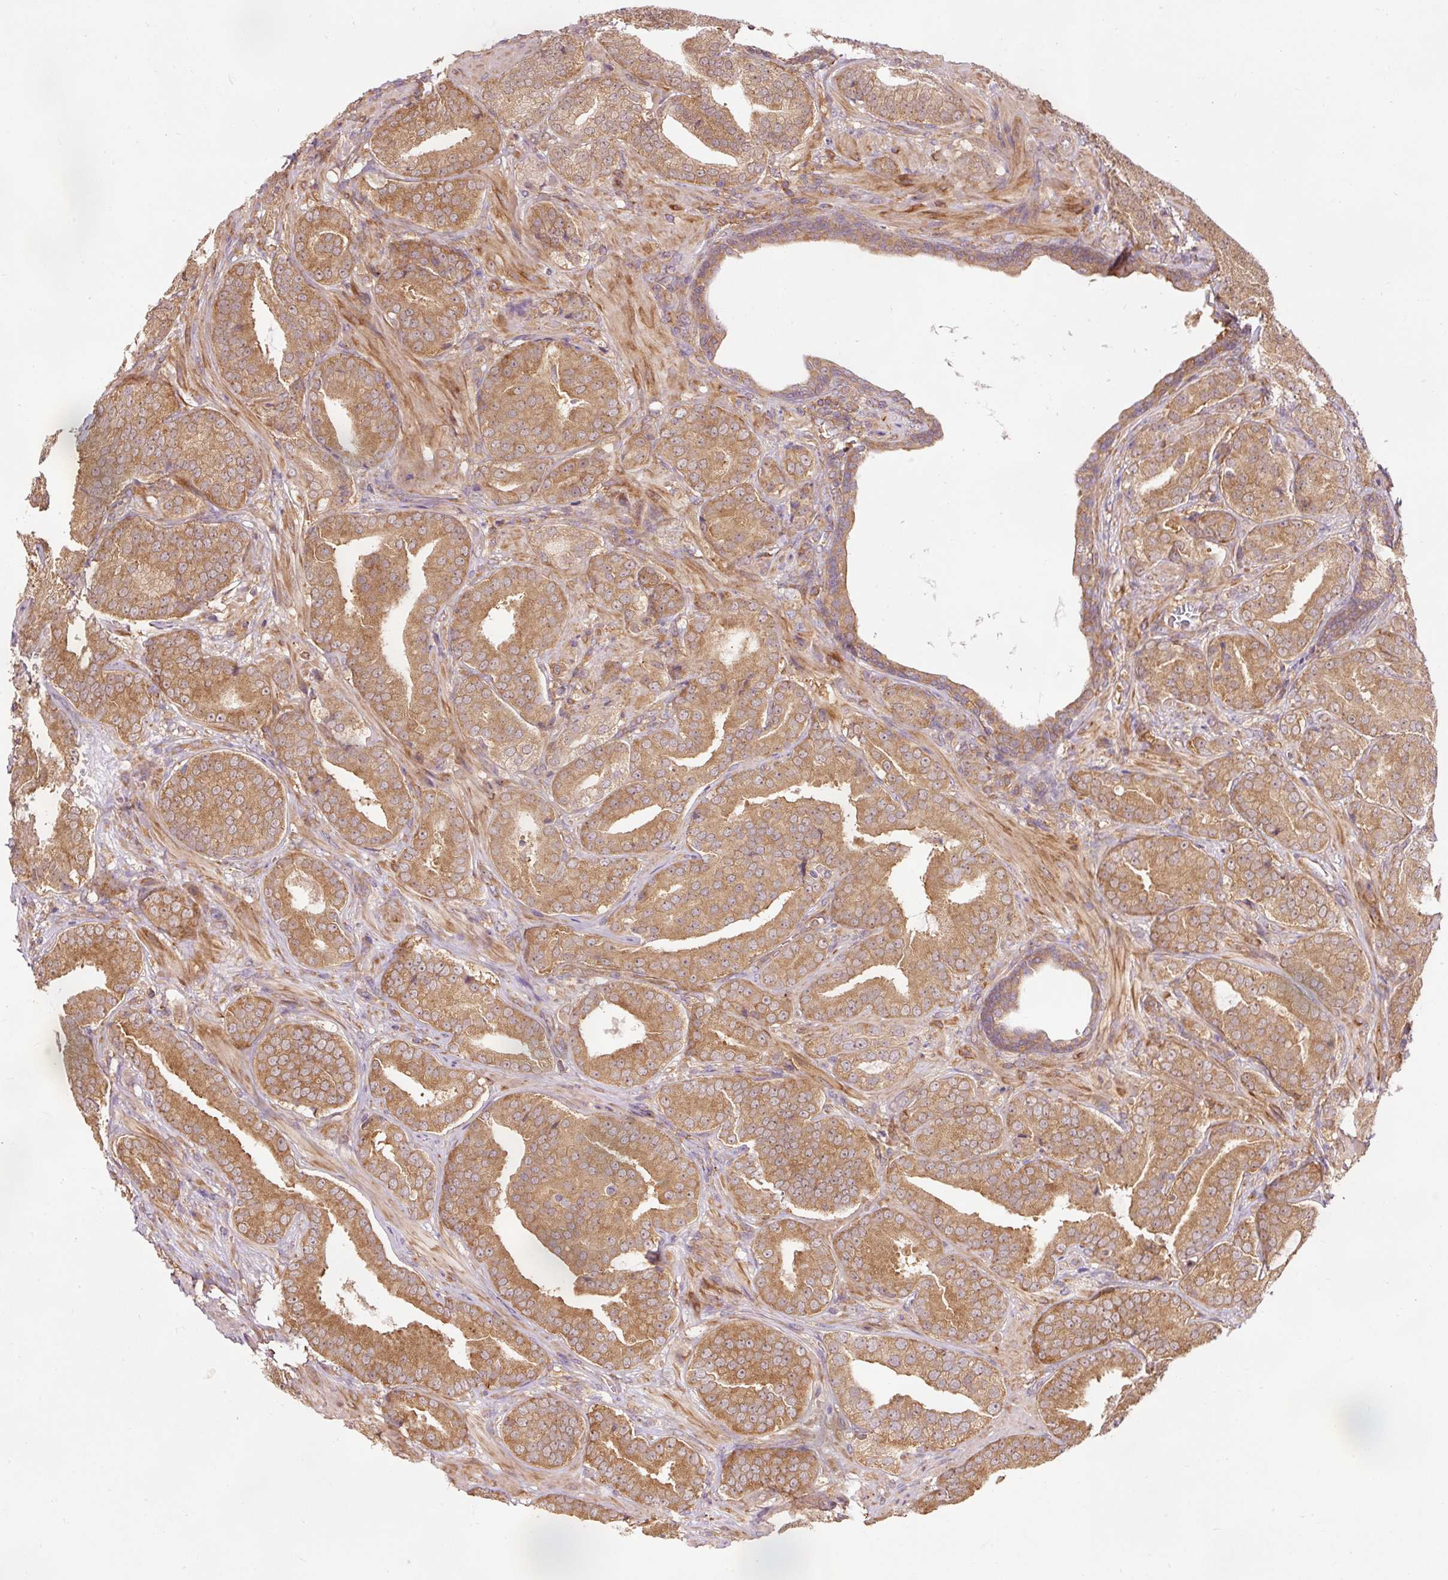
{"staining": {"intensity": "moderate", "quantity": ">75%", "location": "cytoplasmic/membranous"}, "tissue": "prostate cancer", "cell_type": "Tumor cells", "image_type": "cancer", "snomed": [{"axis": "morphology", "description": "Adenocarcinoma, High grade"}, {"axis": "topography", "description": "Prostate"}], "caption": "Immunohistochemistry (IHC) histopathology image of neoplastic tissue: prostate high-grade adenocarcinoma stained using IHC exhibits medium levels of moderate protein expression localized specifically in the cytoplasmic/membranous of tumor cells, appearing as a cytoplasmic/membranous brown color.", "gene": "PDAP1", "patient": {"sex": "male", "age": 63}}